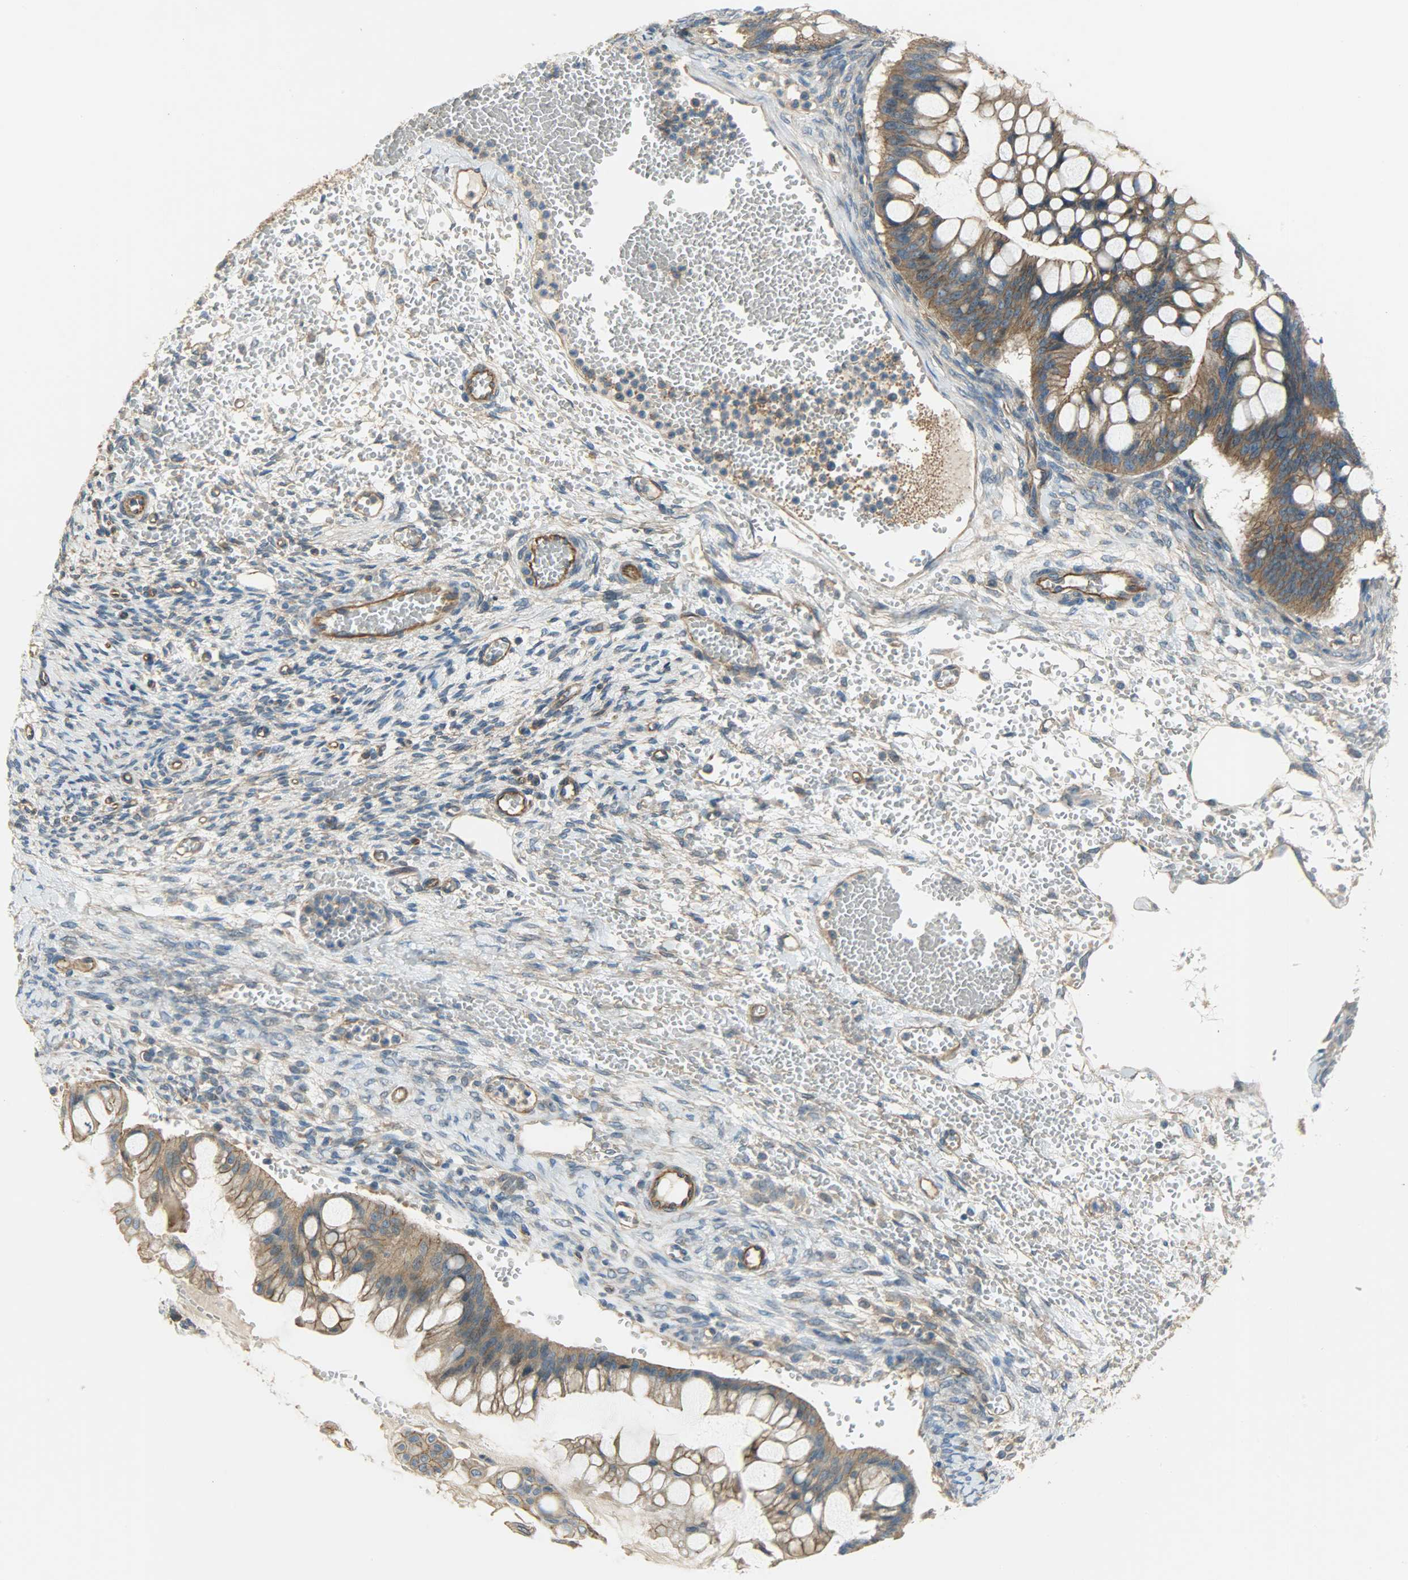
{"staining": {"intensity": "moderate", "quantity": ">75%", "location": "cytoplasmic/membranous"}, "tissue": "ovarian cancer", "cell_type": "Tumor cells", "image_type": "cancer", "snomed": [{"axis": "morphology", "description": "Cystadenocarcinoma, mucinous, NOS"}, {"axis": "topography", "description": "Ovary"}], "caption": "This micrograph shows immunohistochemistry staining of human ovarian cancer (mucinous cystadenocarcinoma), with medium moderate cytoplasmic/membranous expression in approximately >75% of tumor cells.", "gene": "KIAA1217", "patient": {"sex": "female", "age": 73}}